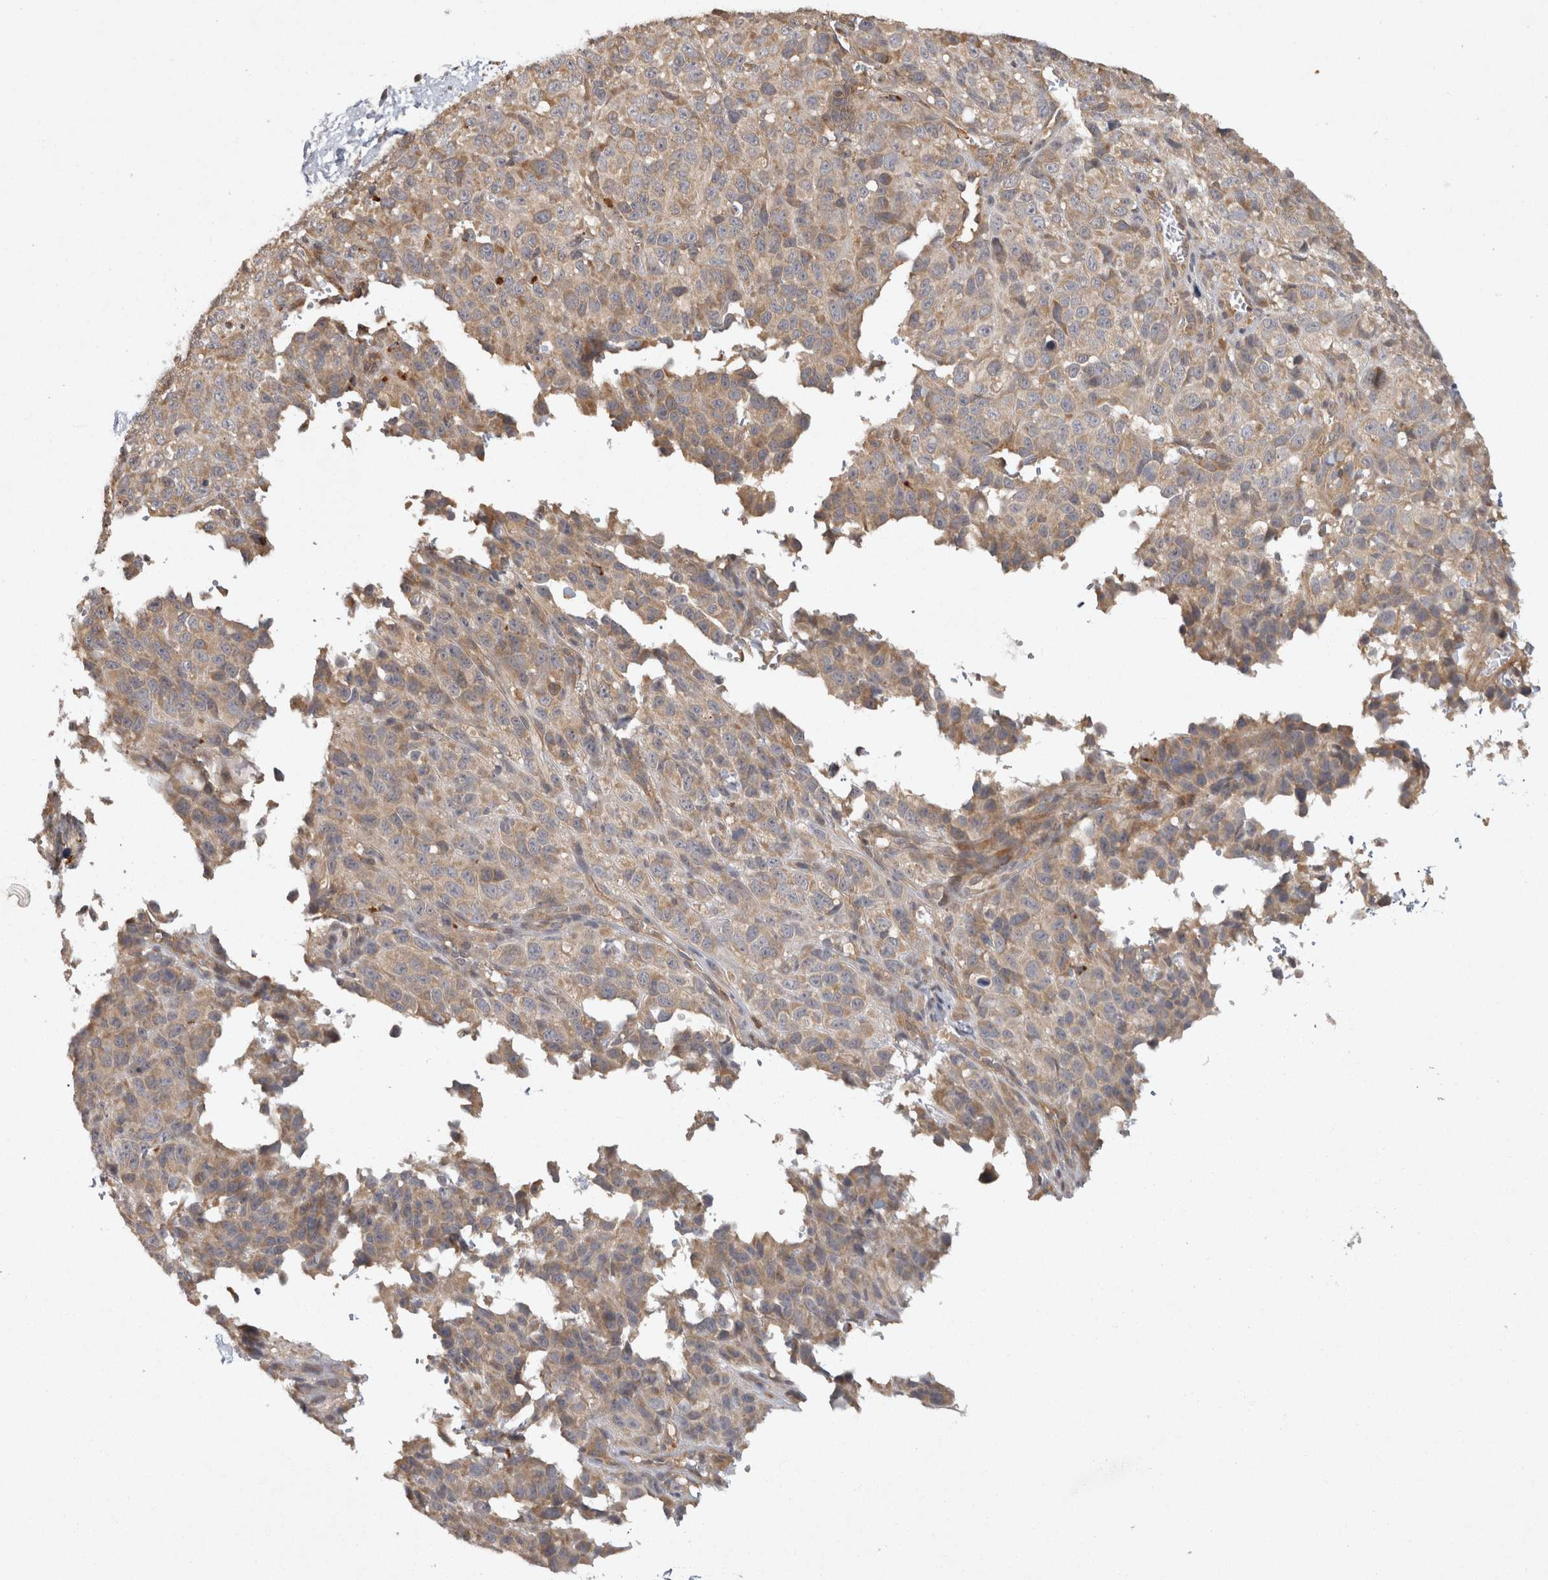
{"staining": {"intensity": "moderate", "quantity": "<25%", "location": "cytoplasmic/membranous"}, "tissue": "melanoma", "cell_type": "Tumor cells", "image_type": "cancer", "snomed": [{"axis": "morphology", "description": "Malignant melanoma, Metastatic site"}, {"axis": "topography", "description": "Skin"}], "caption": "DAB (3,3'-diaminobenzidine) immunohistochemical staining of human melanoma shows moderate cytoplasmic/membranous protein positivity in about <25% of tumor cells.", "gene": "ACAT2", "patient": {"sex": "female", "age": 72}}